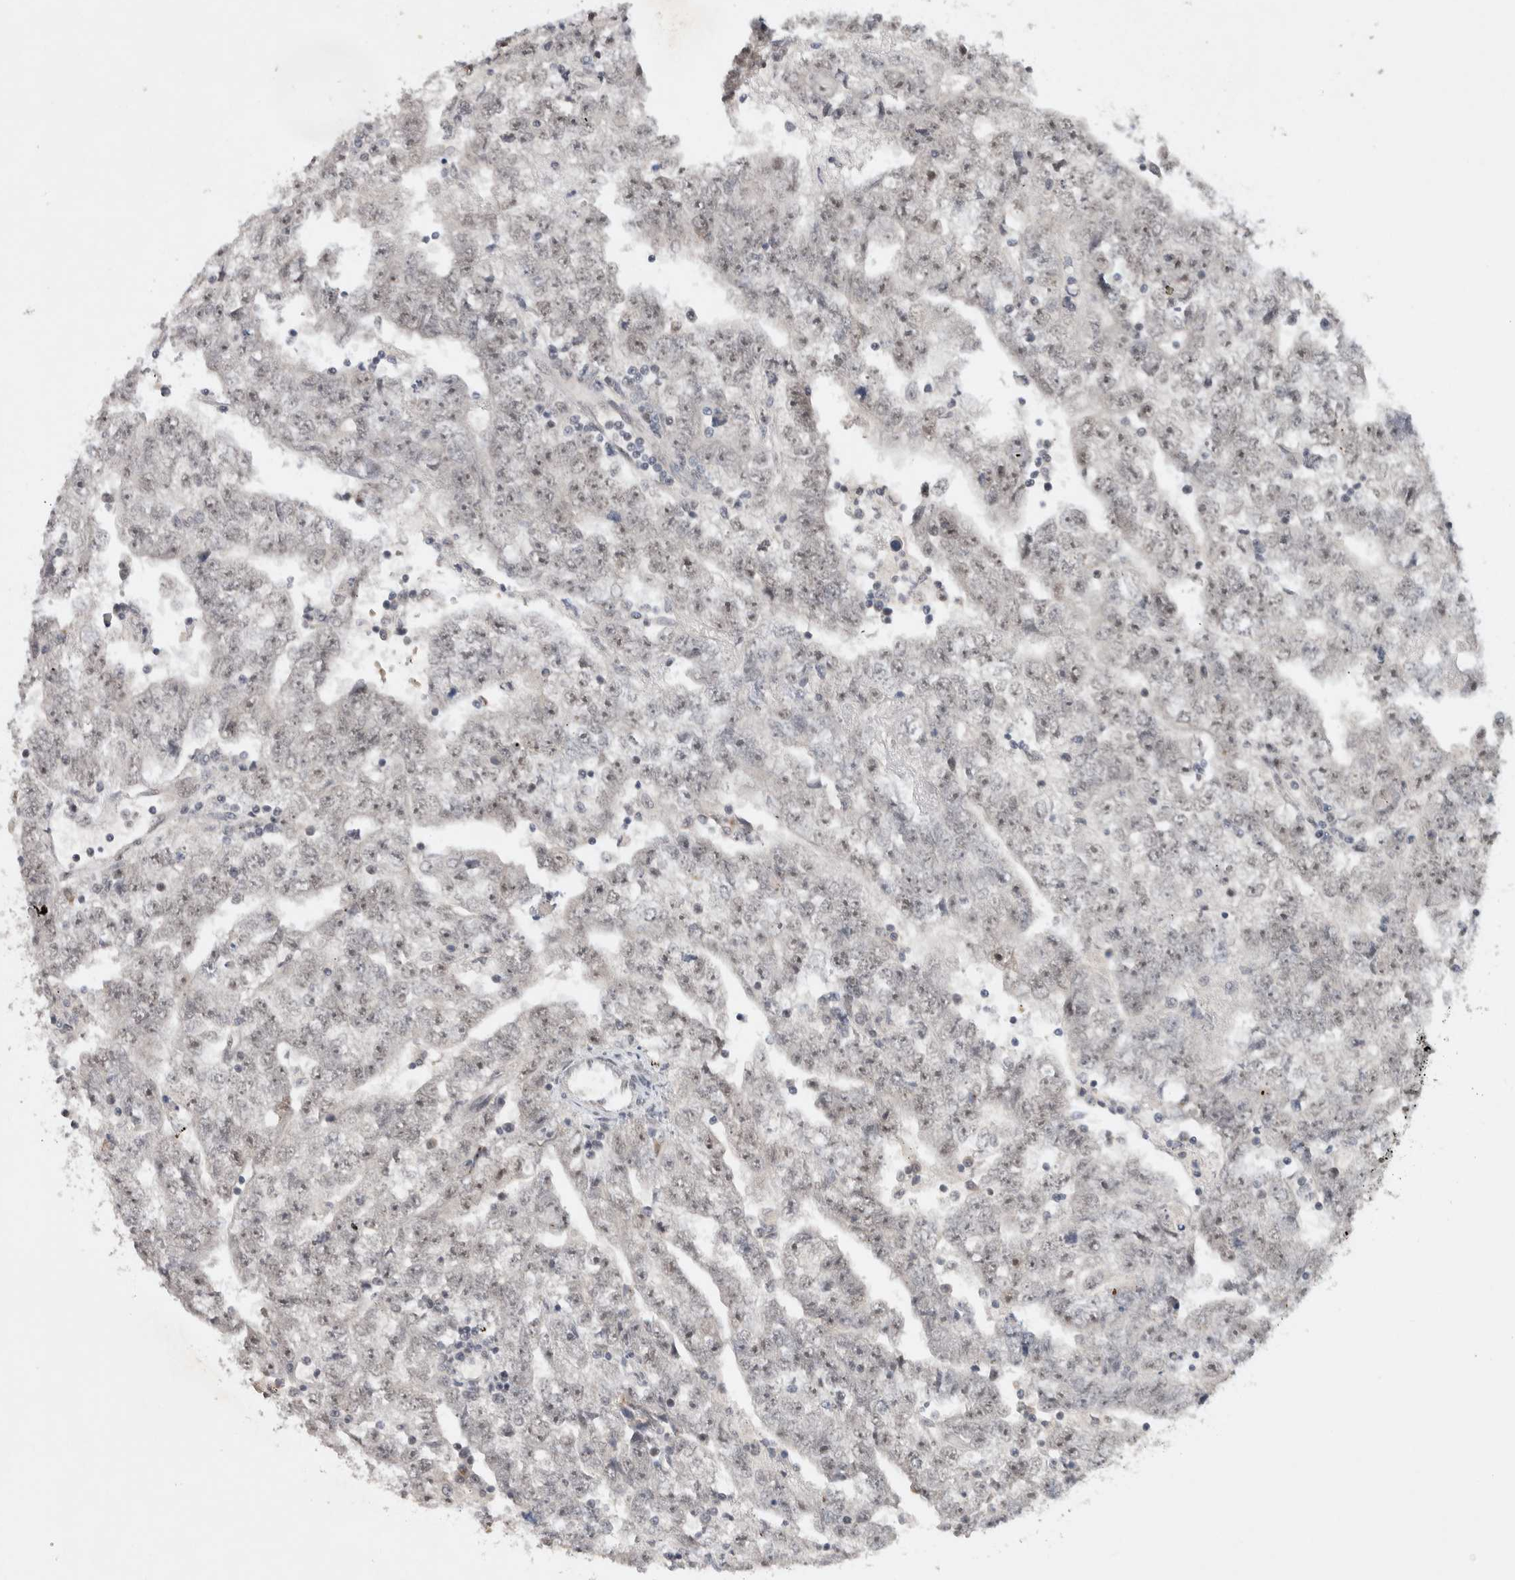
{"staining": {"intensity": "weak", "quantity": ">75%", "location": "nuclear"}, "tissue": "testis cancer", "cell_type": "Tumor cells", "image_type": "cancer", "snomed": [{"axis": "morphology", "description": "Carcinoma, Embryonal, NOS"}, {"axis": "topography", "description": "Testis"}], "caption": "High-magnification brightfield microscopy of embryonal carcinoma (testis) stained with DAB (brown) and counterstained with hematoxylin (blue). tumor cells exhibit weak nuclear staining is present in about>75% of cells. (DAB IHC with brightfield microscopy, high magnification).", "gene": "HESX1", "patient": {"sex": "male", "age": 25}}